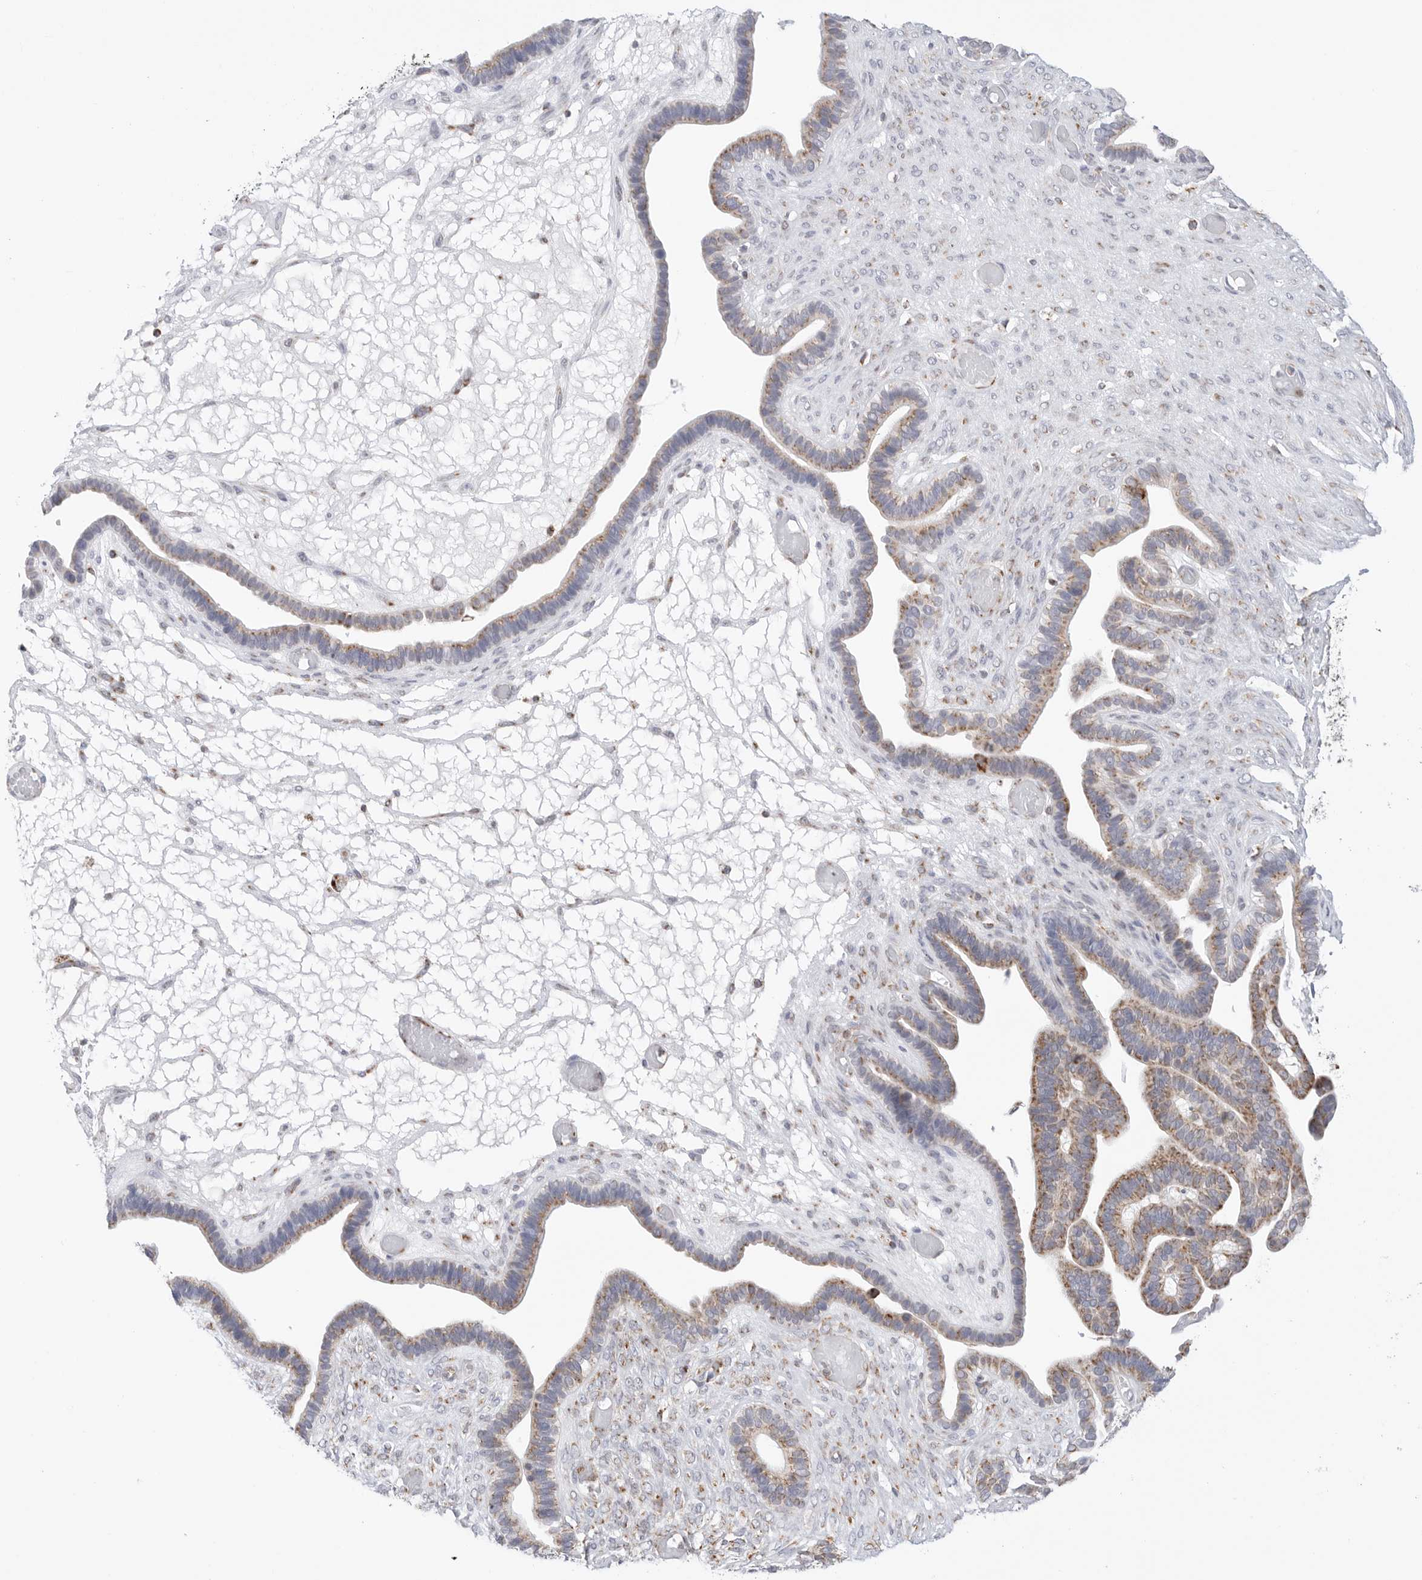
{"staining": {"intensity": "moderate", "quantity": "25%-75%", "location": "cytoplasmic/membranous"}, "tissue": "ovarian cancer", "cell_type": "Tumor cells", "image_type": "cancer", "snomed": [{"axis": "morphology", "description": "Cystadenocarcinoma, serous, NOS"}, {"axis": "topography", "description": "Ovary"}], "caption": "A histopathology image of ovarian serous cystadenocarcinoma stained for a protein displays moderate cytoplasmic/membranous brown staining in tumor cells.", "gene": "ATP5IF1", "patient": {"sex": "female", "age": 56}}